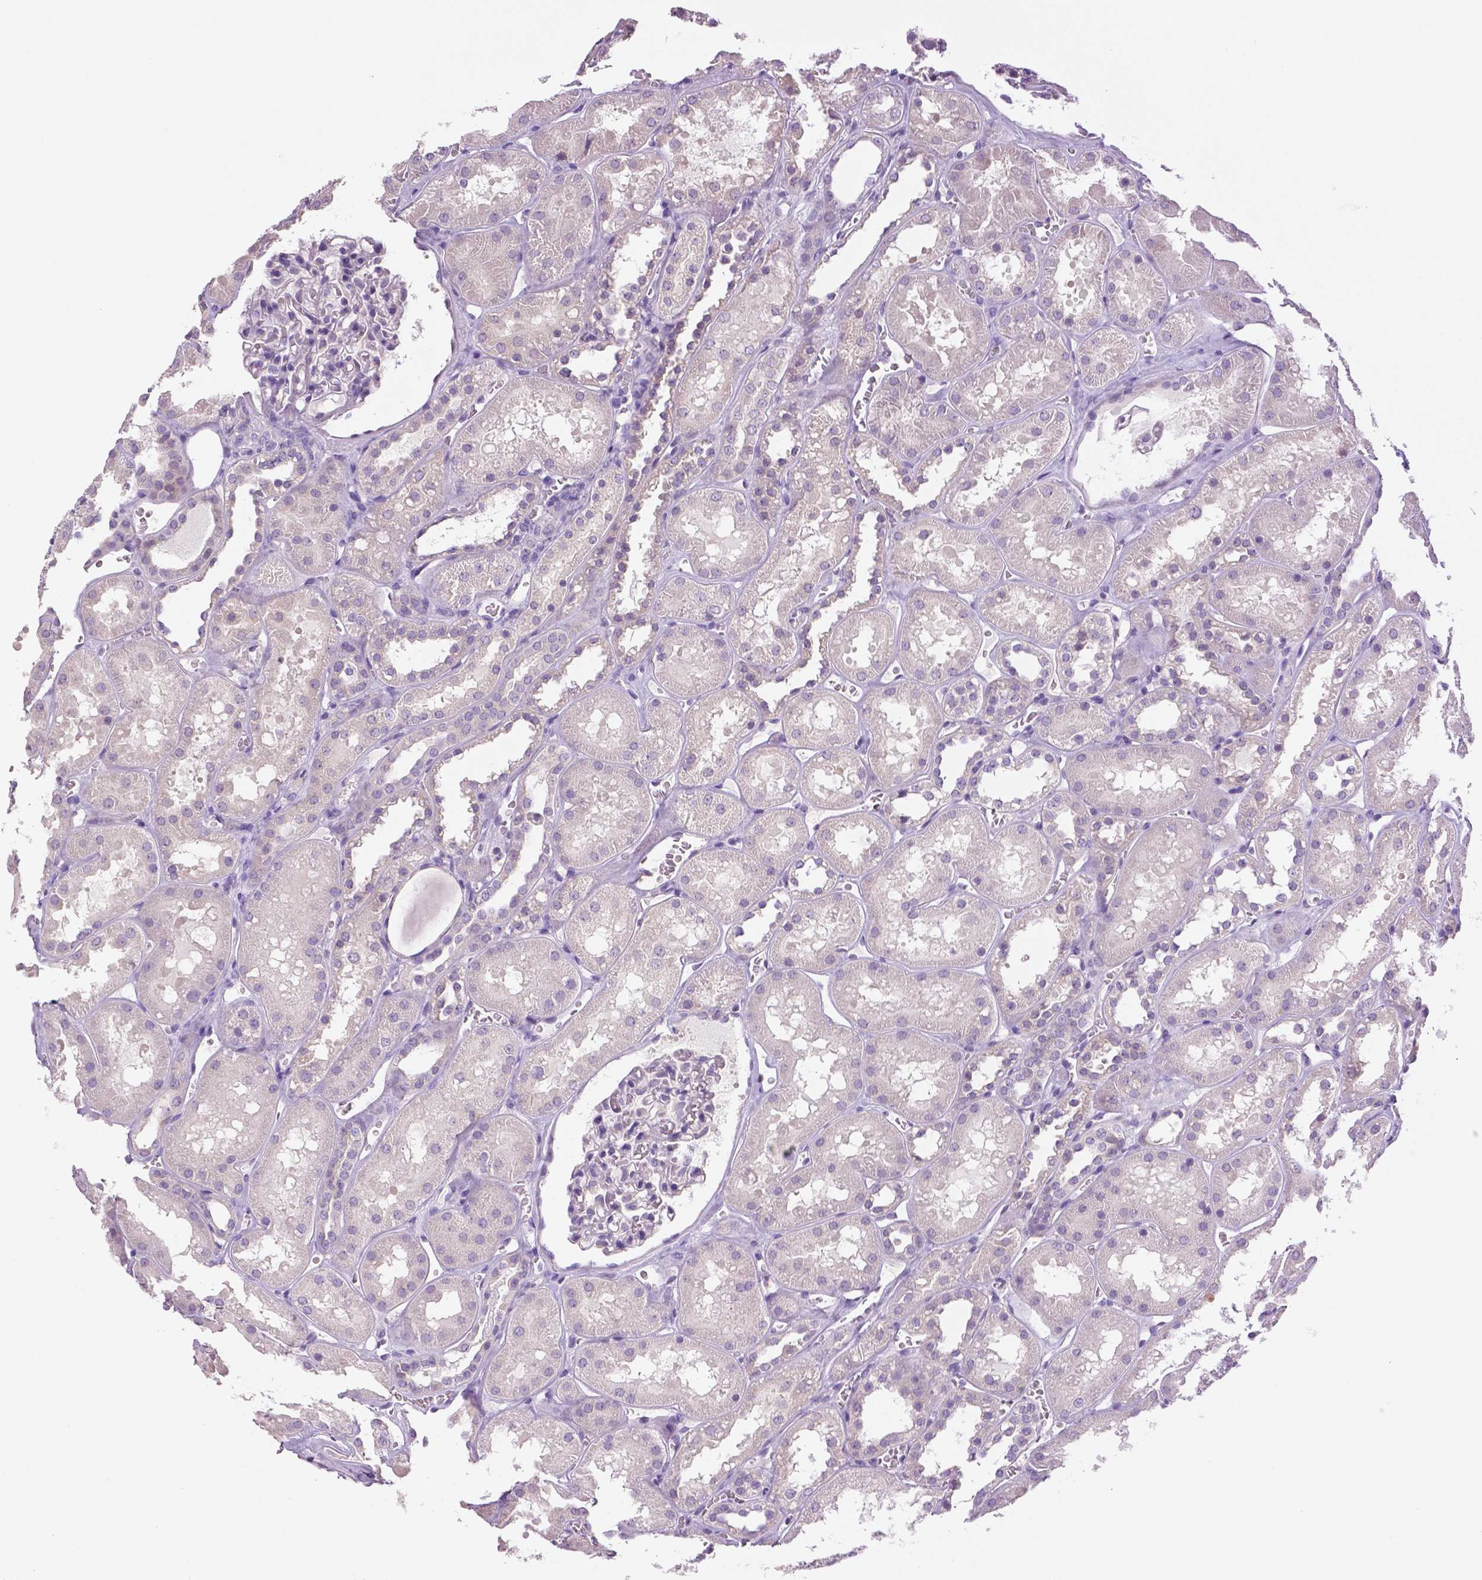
{"staining": {"intensity": "negative", "quantity": "none", "location": "none"}, "tissue": "kidney", "cell_type": "Cells in glomeruli", "image_type": "normal", "snomed": [{"axis": "morphology", "description": "Normal tissue, NOS"}, {"axis": "topography", "description": "Kidney"}], "caption": "Immunohistochemistry micrograph of unremarkable human kidney stained for a protein (brown), which exhibits no staining in cells in glomeruli. (DAB immunohistochemistry, high magnification).", "gene": "DNAH12", "patient": {"sex": "female", "age": 41}}